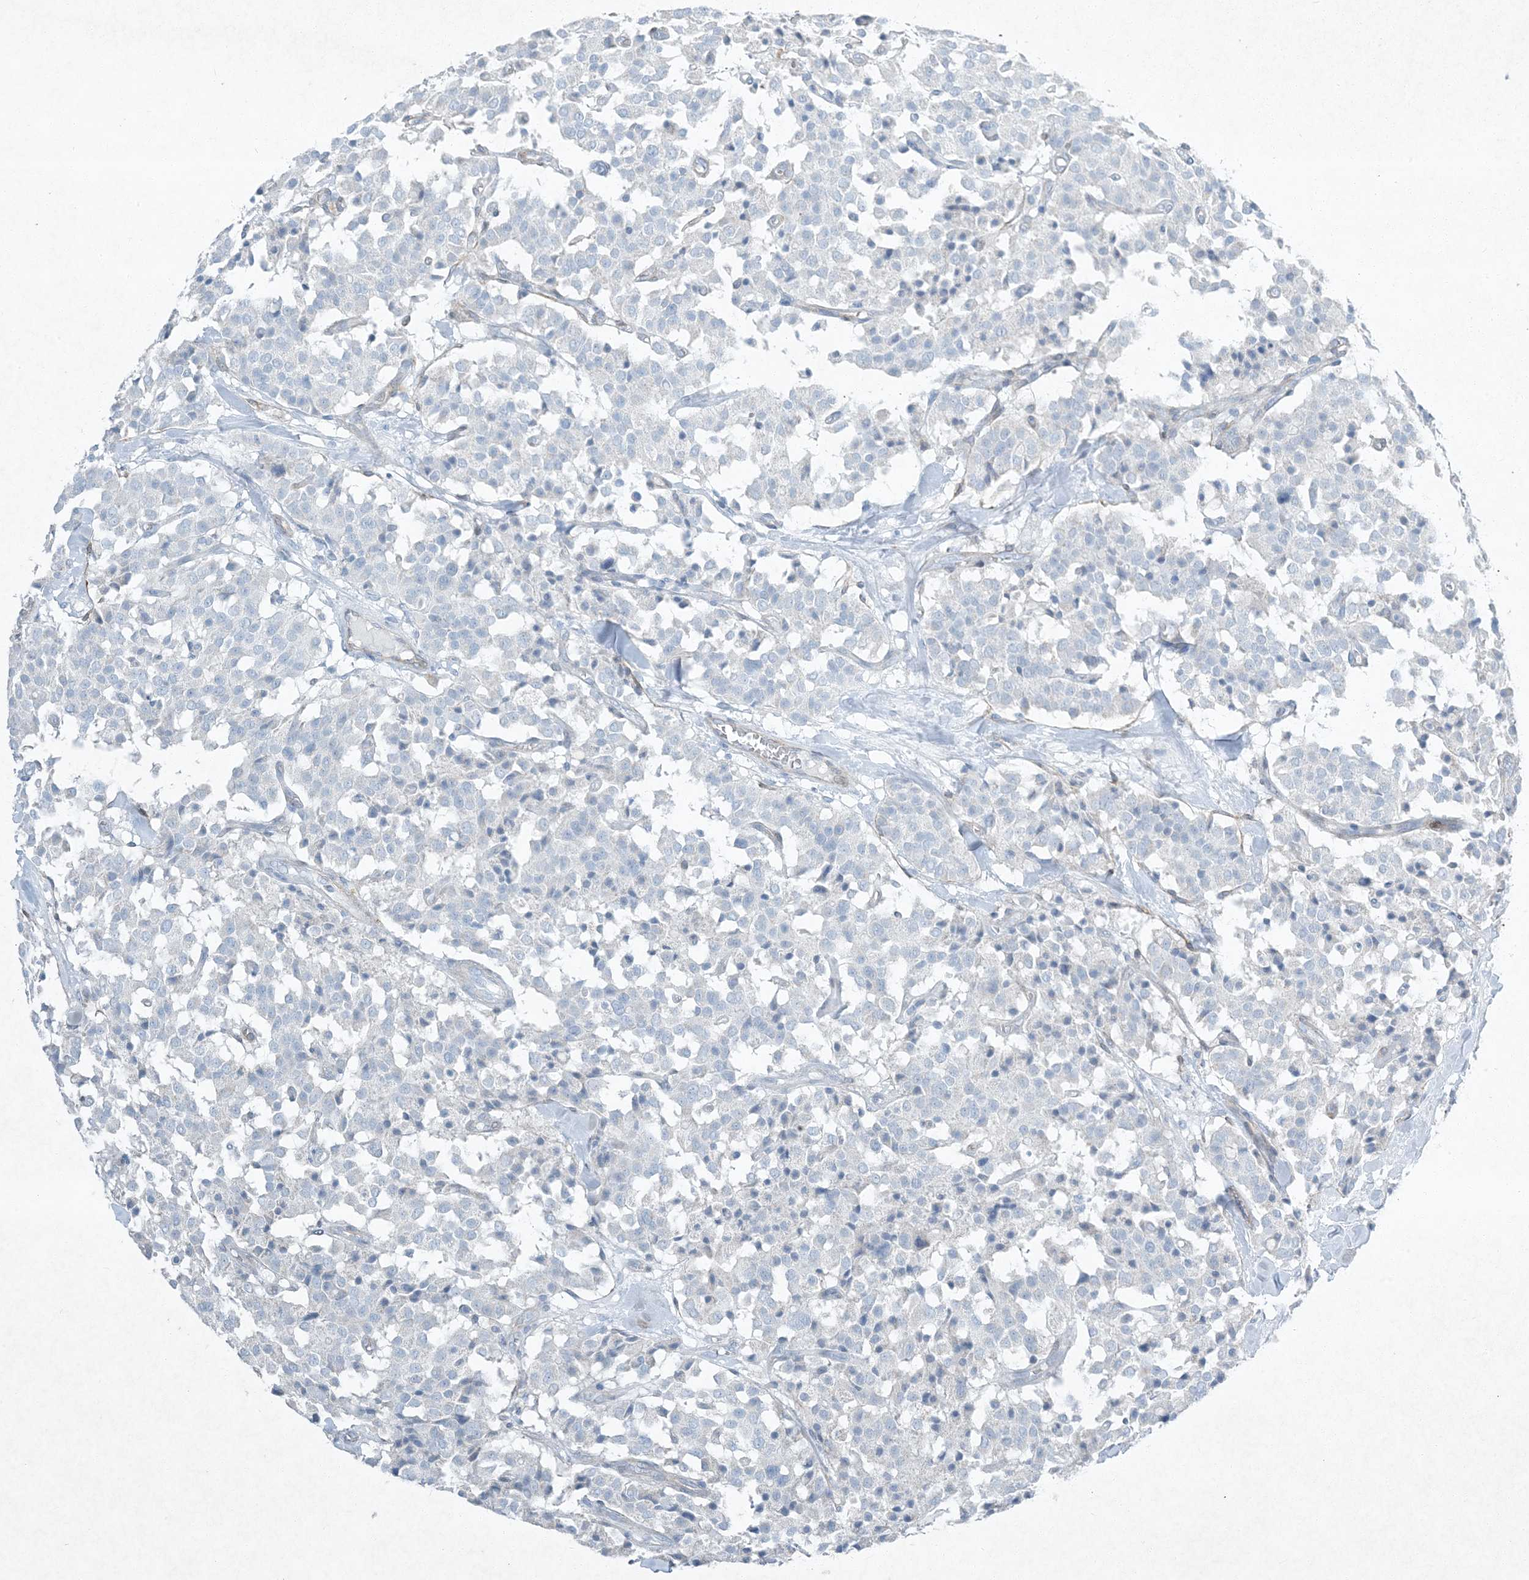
{"staining": {"intensity": "negative", "quantity": "none", "location": "none"}, "tissue": "carcinoid", "cell_type": "Tumor cells", "image_type": "cancer", "snomed": [{"axis": "morphology", "description": "Carcinoid, malignant, NOS"}, {"axis": "topography", "description": "Lung"}], "caption": "IHC photomicrograph of carcinoid (malignant) stained for a protein (brown), which shows no positivity in tumor cells. (DAB IHC, high magnification).", "gene": "PGM5", "patient": {"sex": "male", "age": 30}}